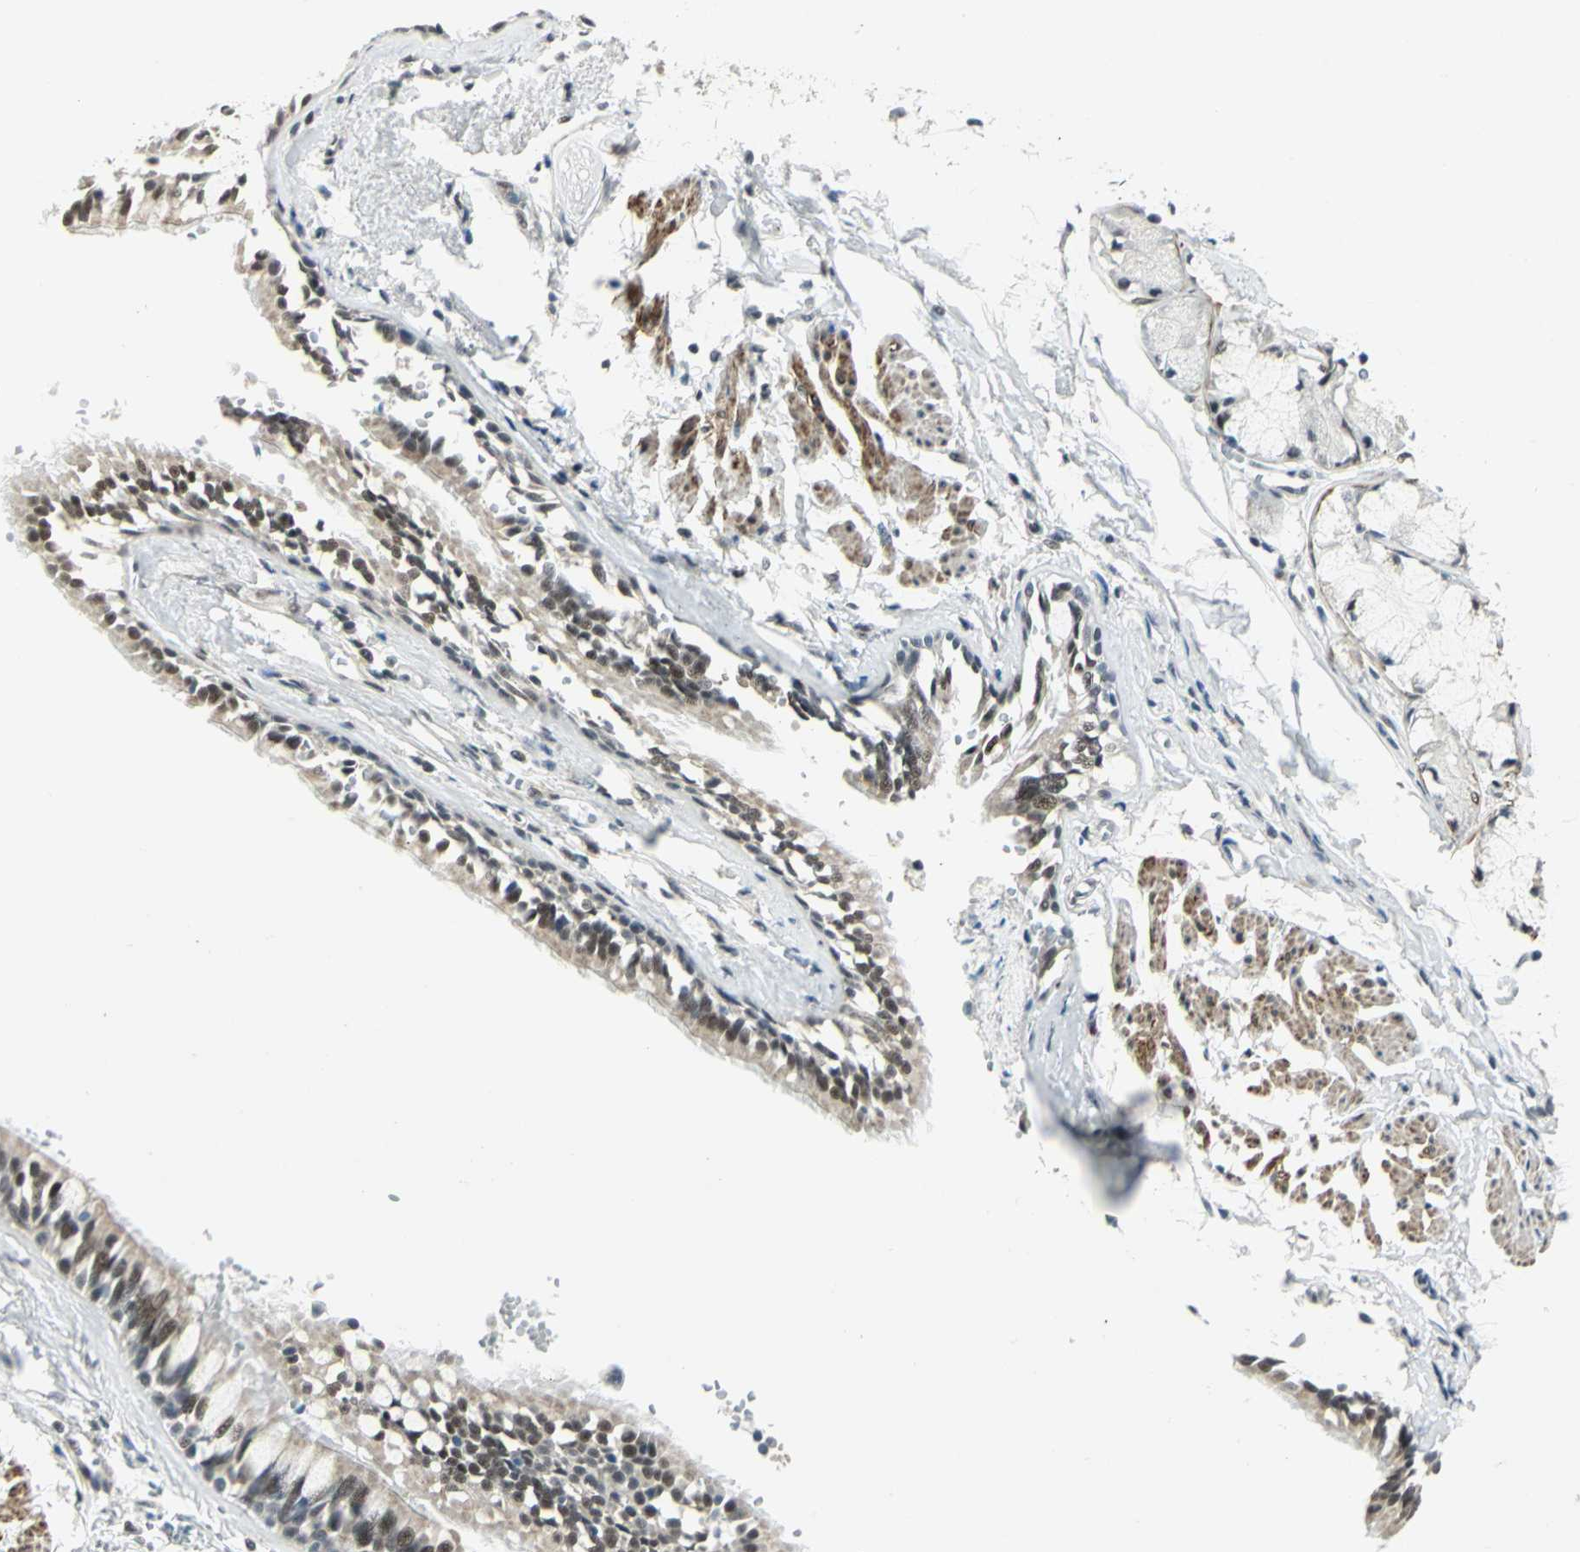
{"staining": {"intensity": "weak", "quantity": ">75%", "location": "cytoplasmic/membranous,nuclear"}, "tissue": "bronchus", "cell_type": "Respiratory epithelial cells", "image_type": "normal", "snomed": [{"axis": "morphology", "description": "Normal tissue, NOS"}, {"axis": "topography", "description": "Bronchus"}, {"axis": "topography", "description": "Lung"}], "caption": "High-magnification brightfield microscopy of benign bronchus stained with DAB (3,3'-diaminobenzidine) (brown) and counterstained with hematoxylin (blue). respiratory epithelial cells exhibit weak cytoplasmic/membranous,nuclear expression is identified in approximately>75% of cells.", "gene": "MTA1", "patient": {"sex": "female", "age": 56}}